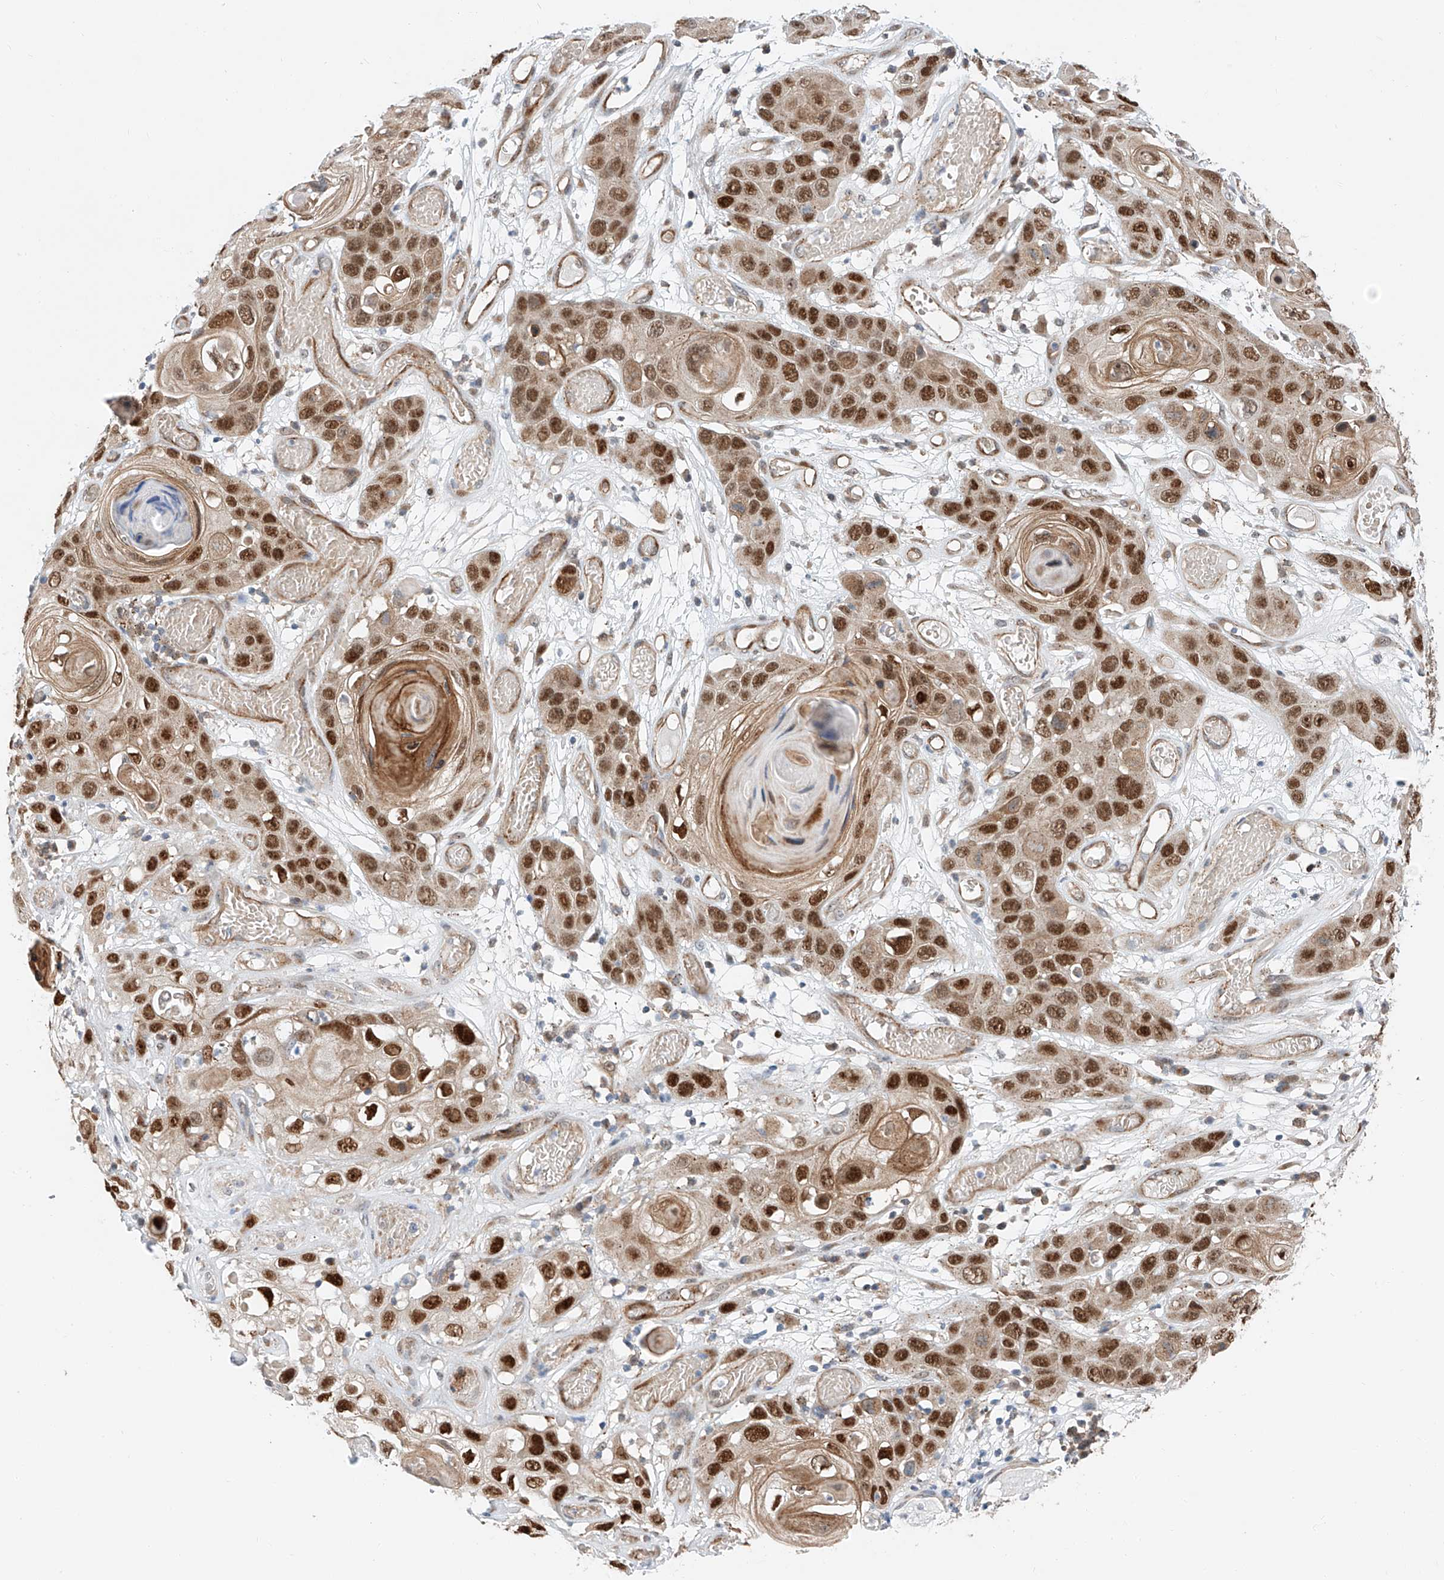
{"staining": {"intensity": "strong", "quantity": ">75%", "location": "nuclear"}, "tissue": "skin cancer", "cell_type": "Tumor cells", "image_type": "cancer", "snomed": [{"axis": "morphology", "description": "Squamous cell carcinoma, NOS"}, {"axis": "topography", "description": "Skin"}], "caption": "Skin cancer stained for a protein (brown) displays strong nuclear positive expression in about >75% of tumor cells.", "gene": "CLDND1", "patient": {"sex": "male", "age": 55}}